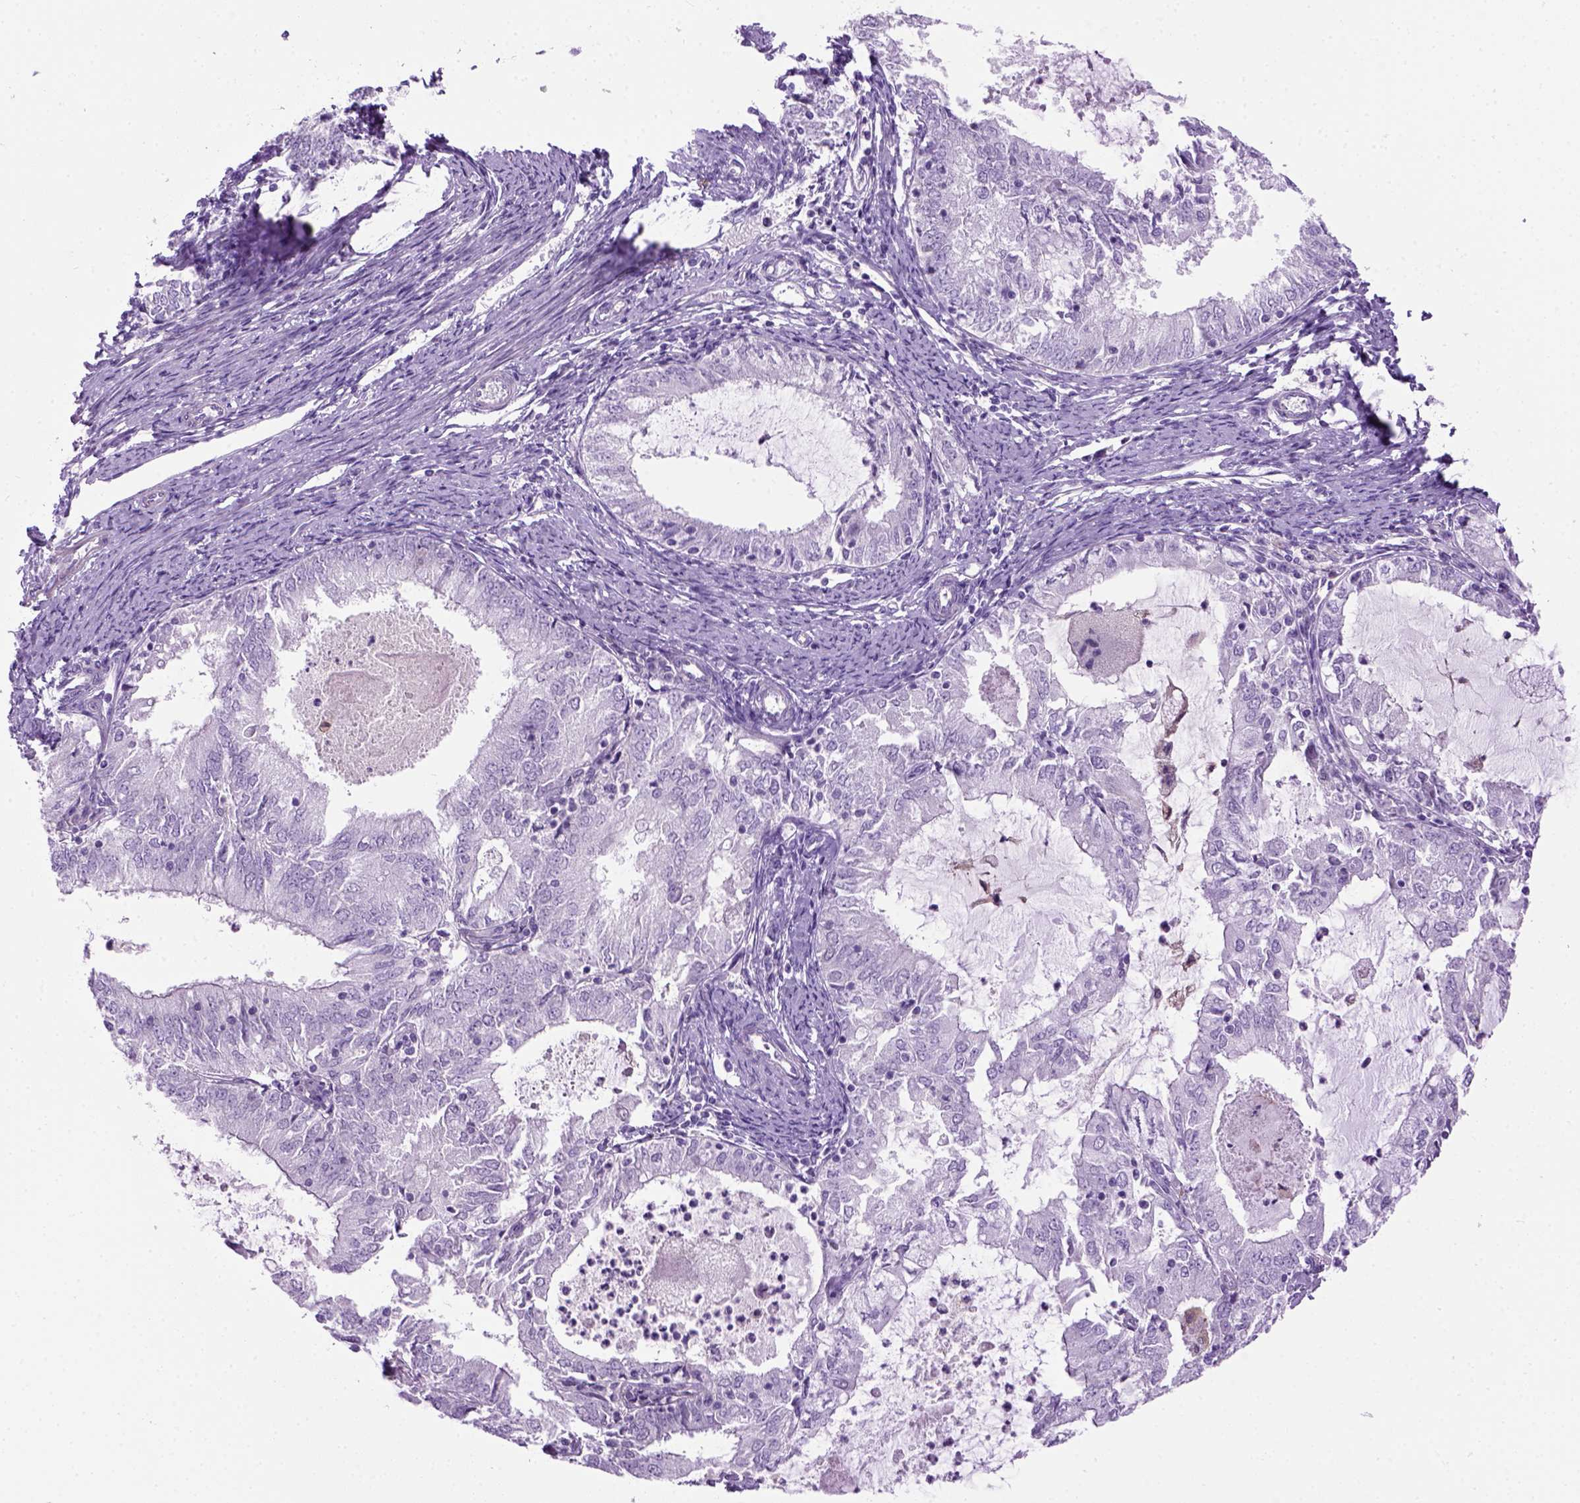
{"staining": {"intensity": "negative", "quantity": "none", "location": "none"}, "tissue": "endometrial cancer", "cell_type": "Tumor cells", "image_type": "cancer", "snomed": [{"axis": "morphology", "description": "Adenocarcinoma, NOS"}, {"axis": "topography", "description": "Endometrium"}], "caption": "Tumor cells show no significant protein positivity in endometrial cancer.", "gene": "GABRB2", "patient": {"sex": "female", "age": 57}}